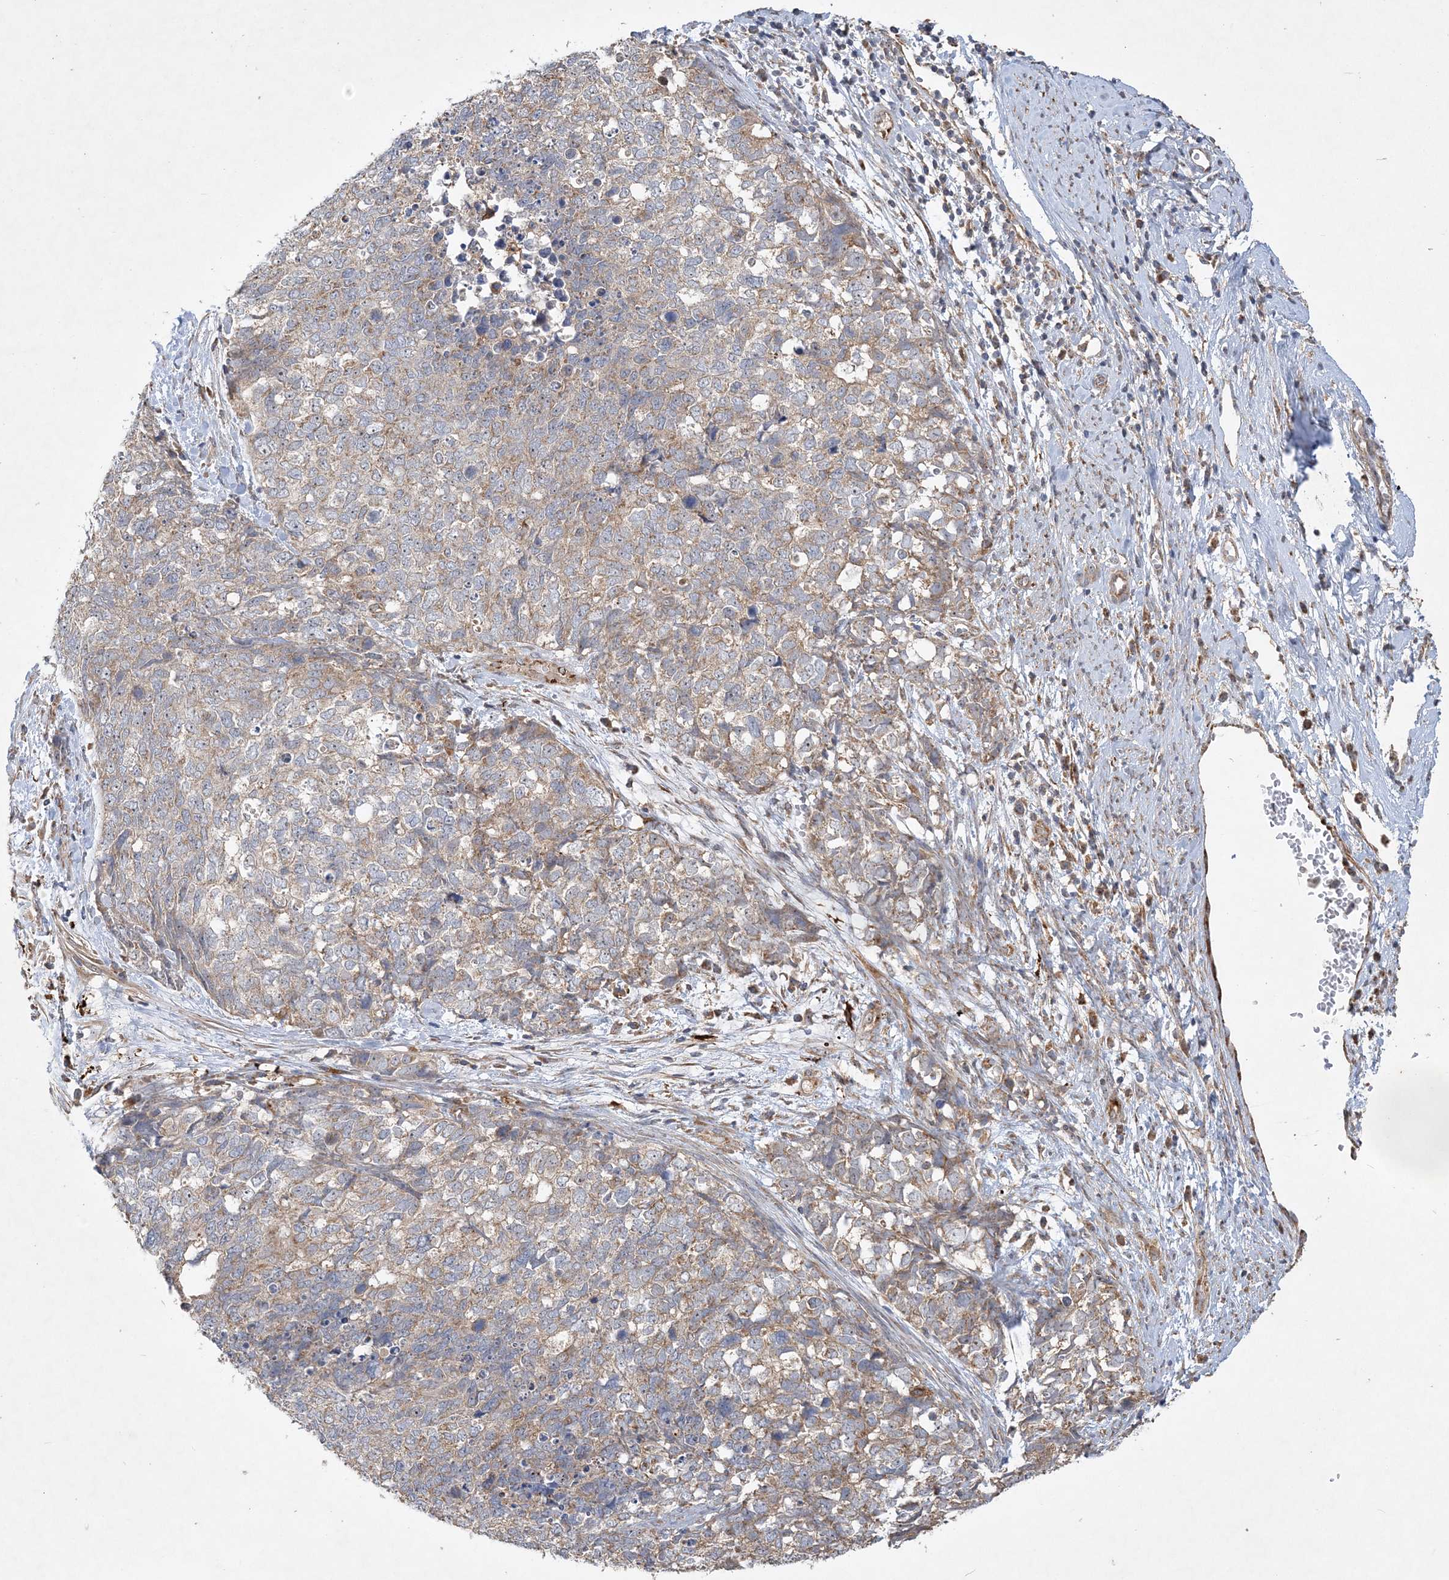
{"staining": {"intensity": "weak", "quantity": "25%-75%", "location": "cytoplasmic/membranous"}, "tissue": "cervical cancer", "cell_type": "Tumor cells", "image_type": "cancer", "snomed": [{"axis": "morphology", "description": "Squamous cell carcinoma, NOS"}, {"axis": "topography", "description": "Cervix"}], "caption": "Protein expression analysis of human cervical cancer (squamous cell carcinoma) reveals weak cytoplasmic/membranous positivity in about 25%-75% of tumor cells.", "gene": "FEZ2", "patient": {"sex": "female", "age": 63}}